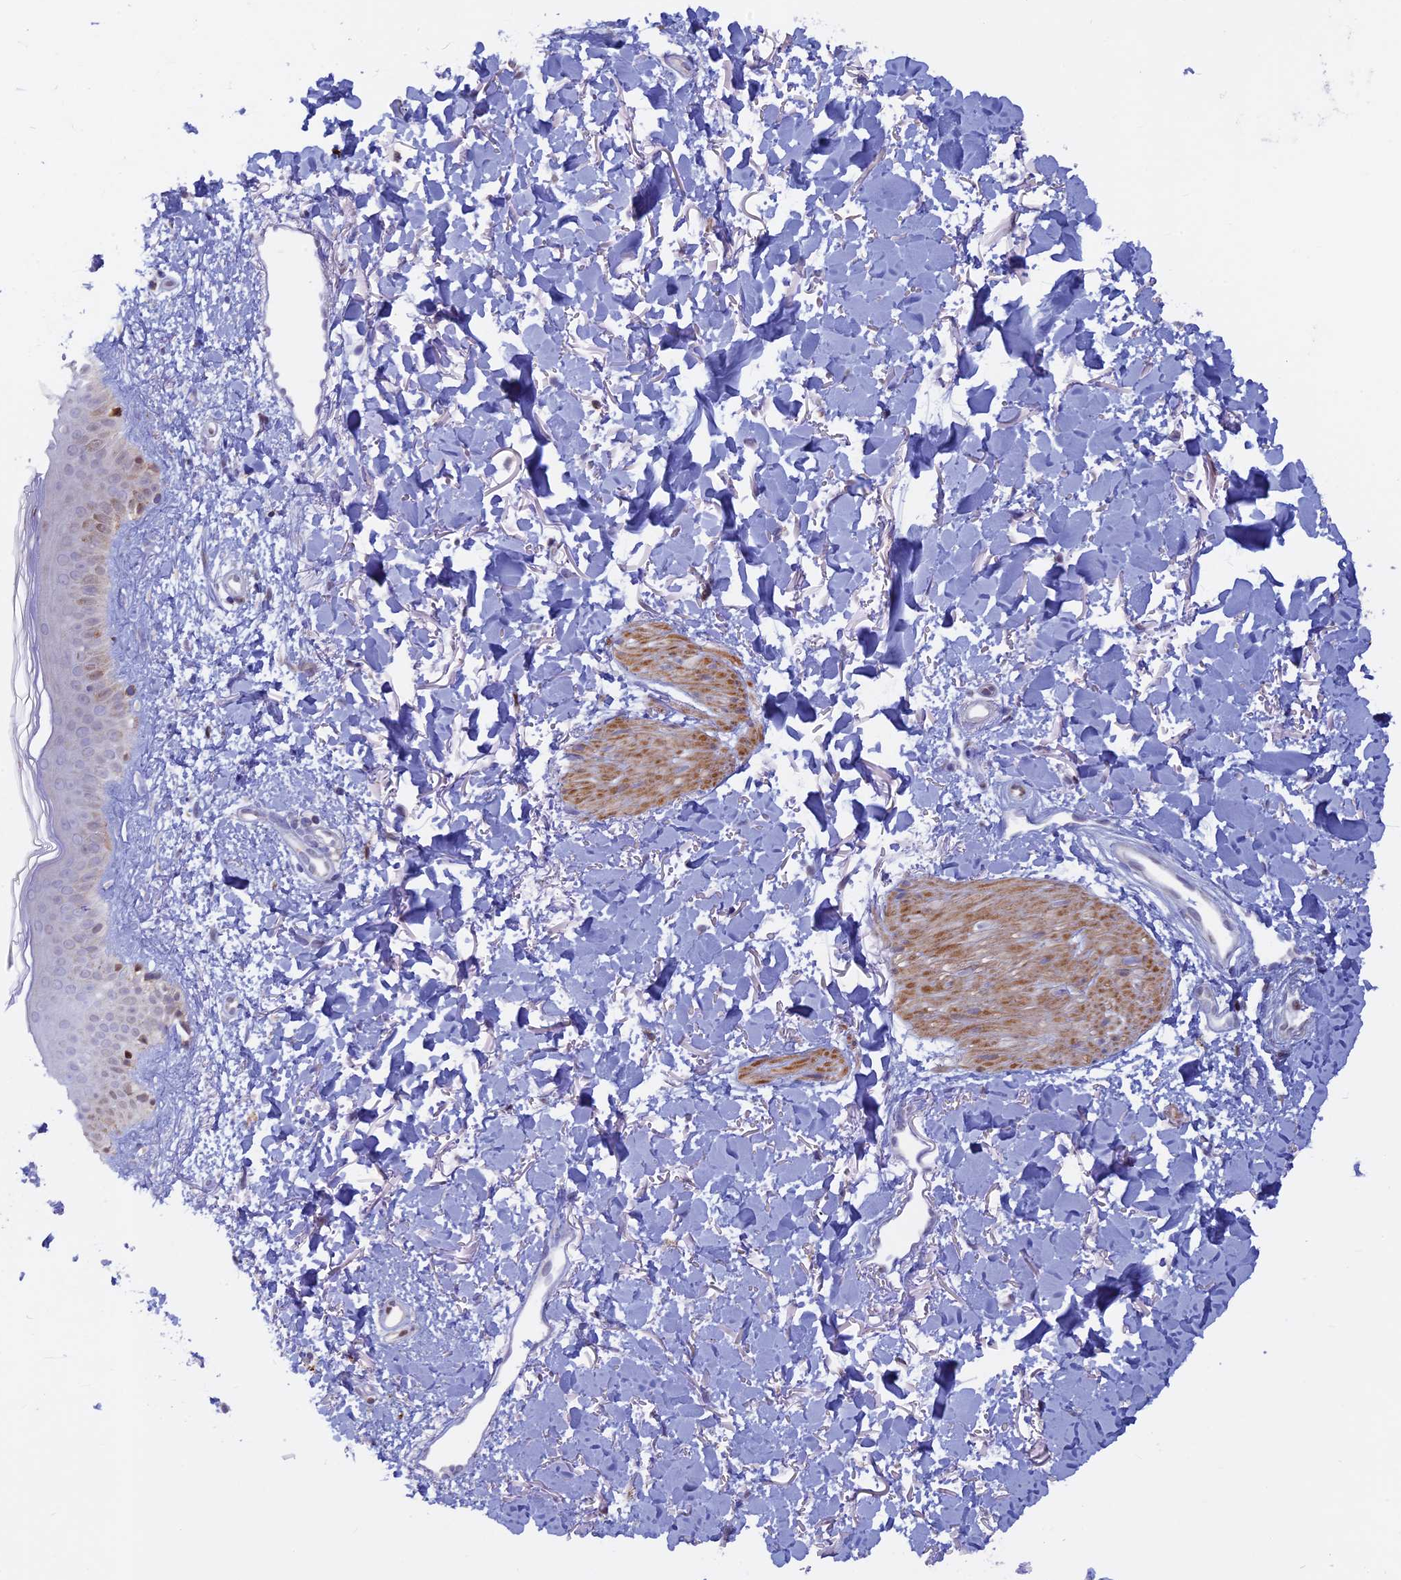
{"staining": {"intensity": "weak", "quantity": "25%-75%", "location": "cytoplasmic/membranous"}, "tissue": "skin", "cell_type": "Fibroblasts", "image_type": "normal", "snomed": [{"axis": "morphology", "description": "Normal tissue, NOS"}, {"axis": "topography", "description": "Skin"}], "caption": "This image shows immunohistochemistry (IHC) staining of benign human skin, with low weak cytoplasmic/membranous expression in about 25%-75% of fibroblasts.", "gene": "ACSS1", "patient": {"sex": "female", "age": 58}}